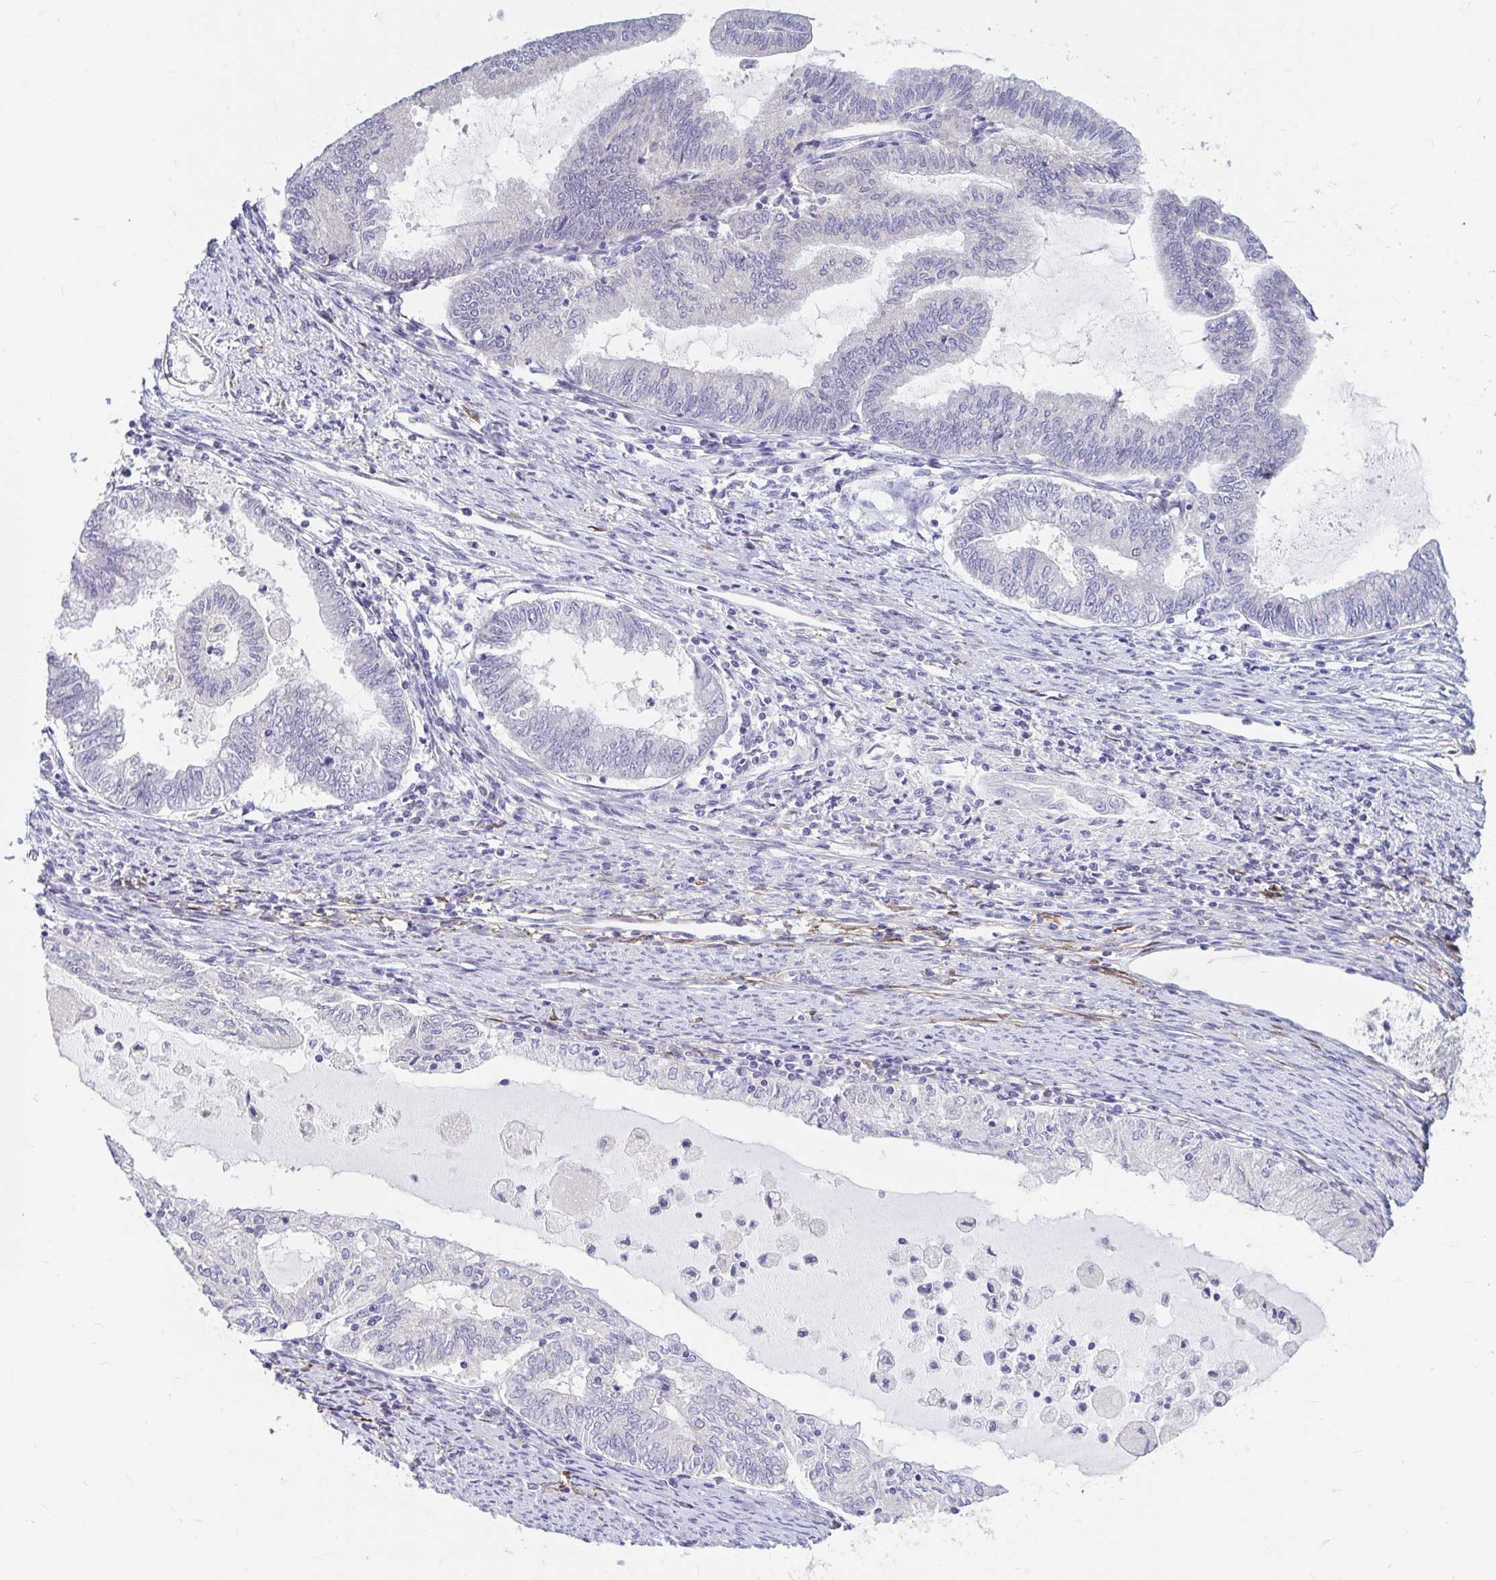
{"staining": {"intensity": "negative", "quantity": "none", "location": "none"}, "tissue": "endometrial cancer", "cell_type": "Tumor cells", "image_type": "cancer", "snomed": [{"axis": "morphology", "description": "Adenocarcinoma, NOS"}, {"axis": "topography", "description": "Endometrium"}], "caption": "Immunohistochemical staining of endometrial cancer (adenocarcinoma) demonstrates no significant staining in tumor cells.", "gene": "ADH1A", "patient": {"sex": "female", "age": 79}}